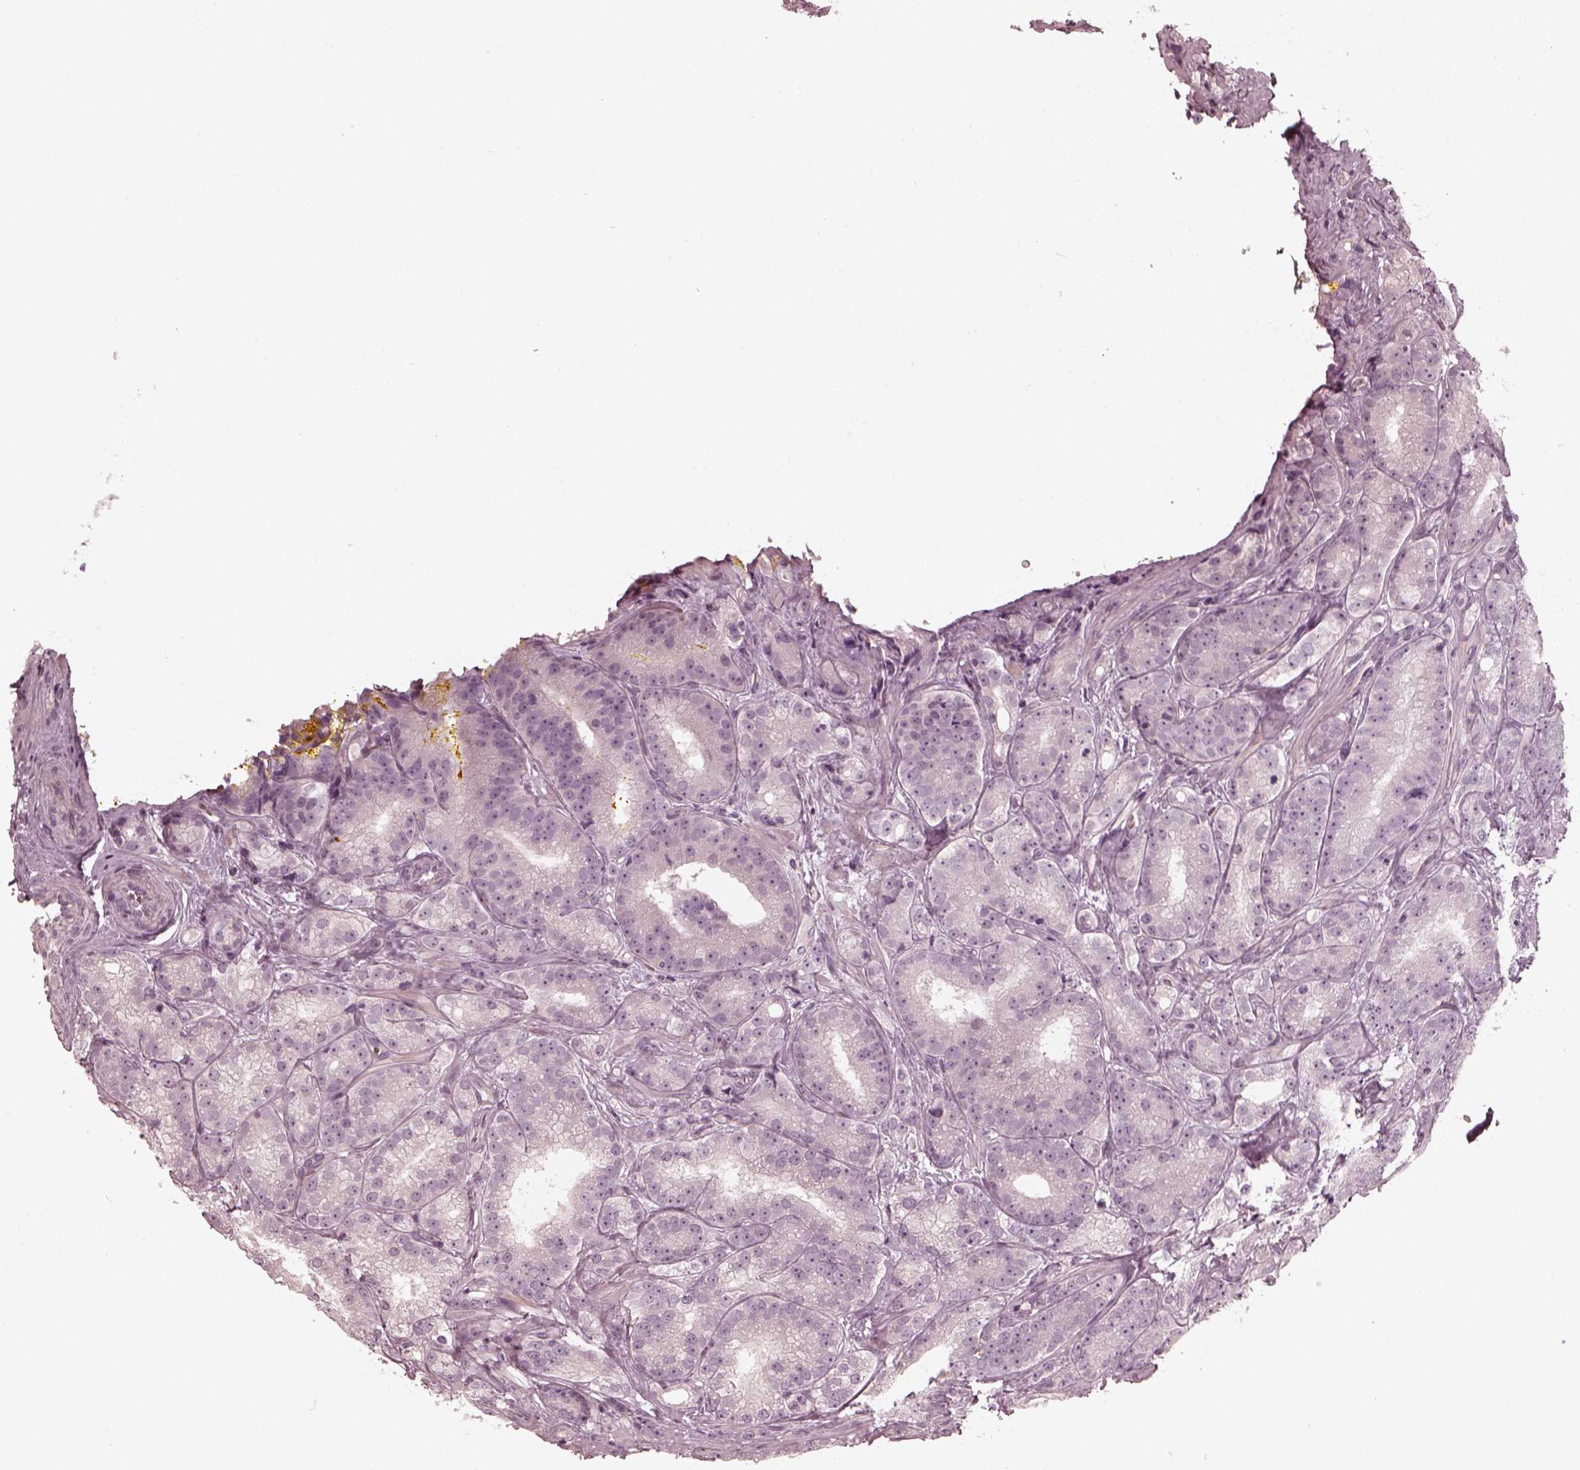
{"staining": {"intensity": "negative", "quantity": "none", "location": "none"}, "tissue": "prostate cancer", "cell_type": "Tumor cells", "image_type": "cancer", "snomed": [{"axis": "morphology", "description": "Adenocarcinoma, NOS"}, {"axis": "topography", "description": "Prostate"}], "caption": "Immunohistochemistry micrograph of neoplastic tissue: human adenocarcinoma (prostate) stained with DAB displays no significant protein positivity in tumor cells.", "gene": "CHIT1", "patient": {"sex": "male", "age": 63}}